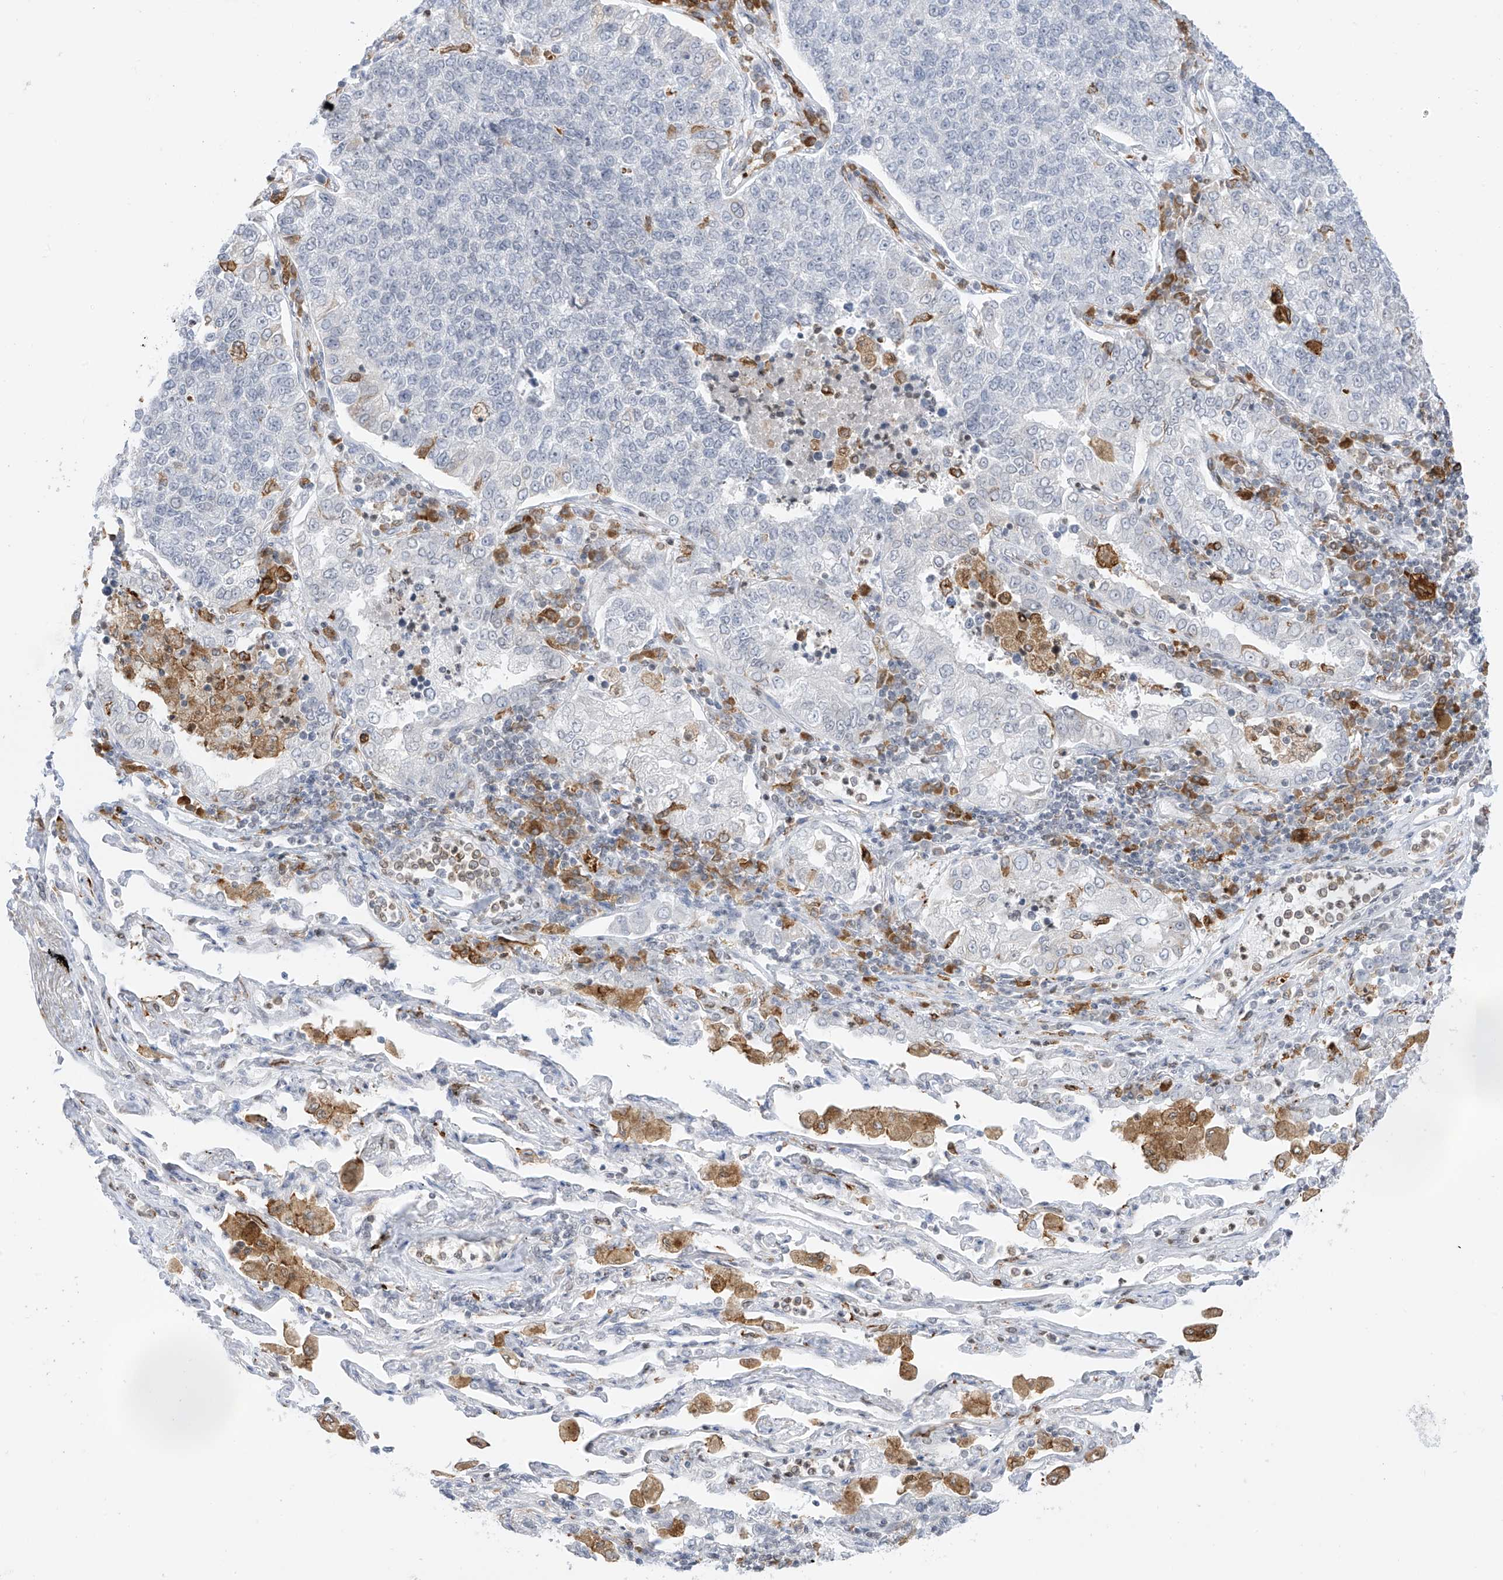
{"staining": {"intensity": "negative", "quantity": "none", "location": "none"}, "tissue": "lung cancer", "cell_type": "Tumor cells", "image_type": "cancer", "snomed": [{"axis": "morphology", "description": "Adenocarcinoma, NOS"}, {"axis": "topography", "description": "Lung"}], "caption": "IHC of human lung cancer (adenocarcinoma) displays no positivity in tumor cells.", "gene": "TBXAS1", "patient": {"sex": "male", "age": 49}}